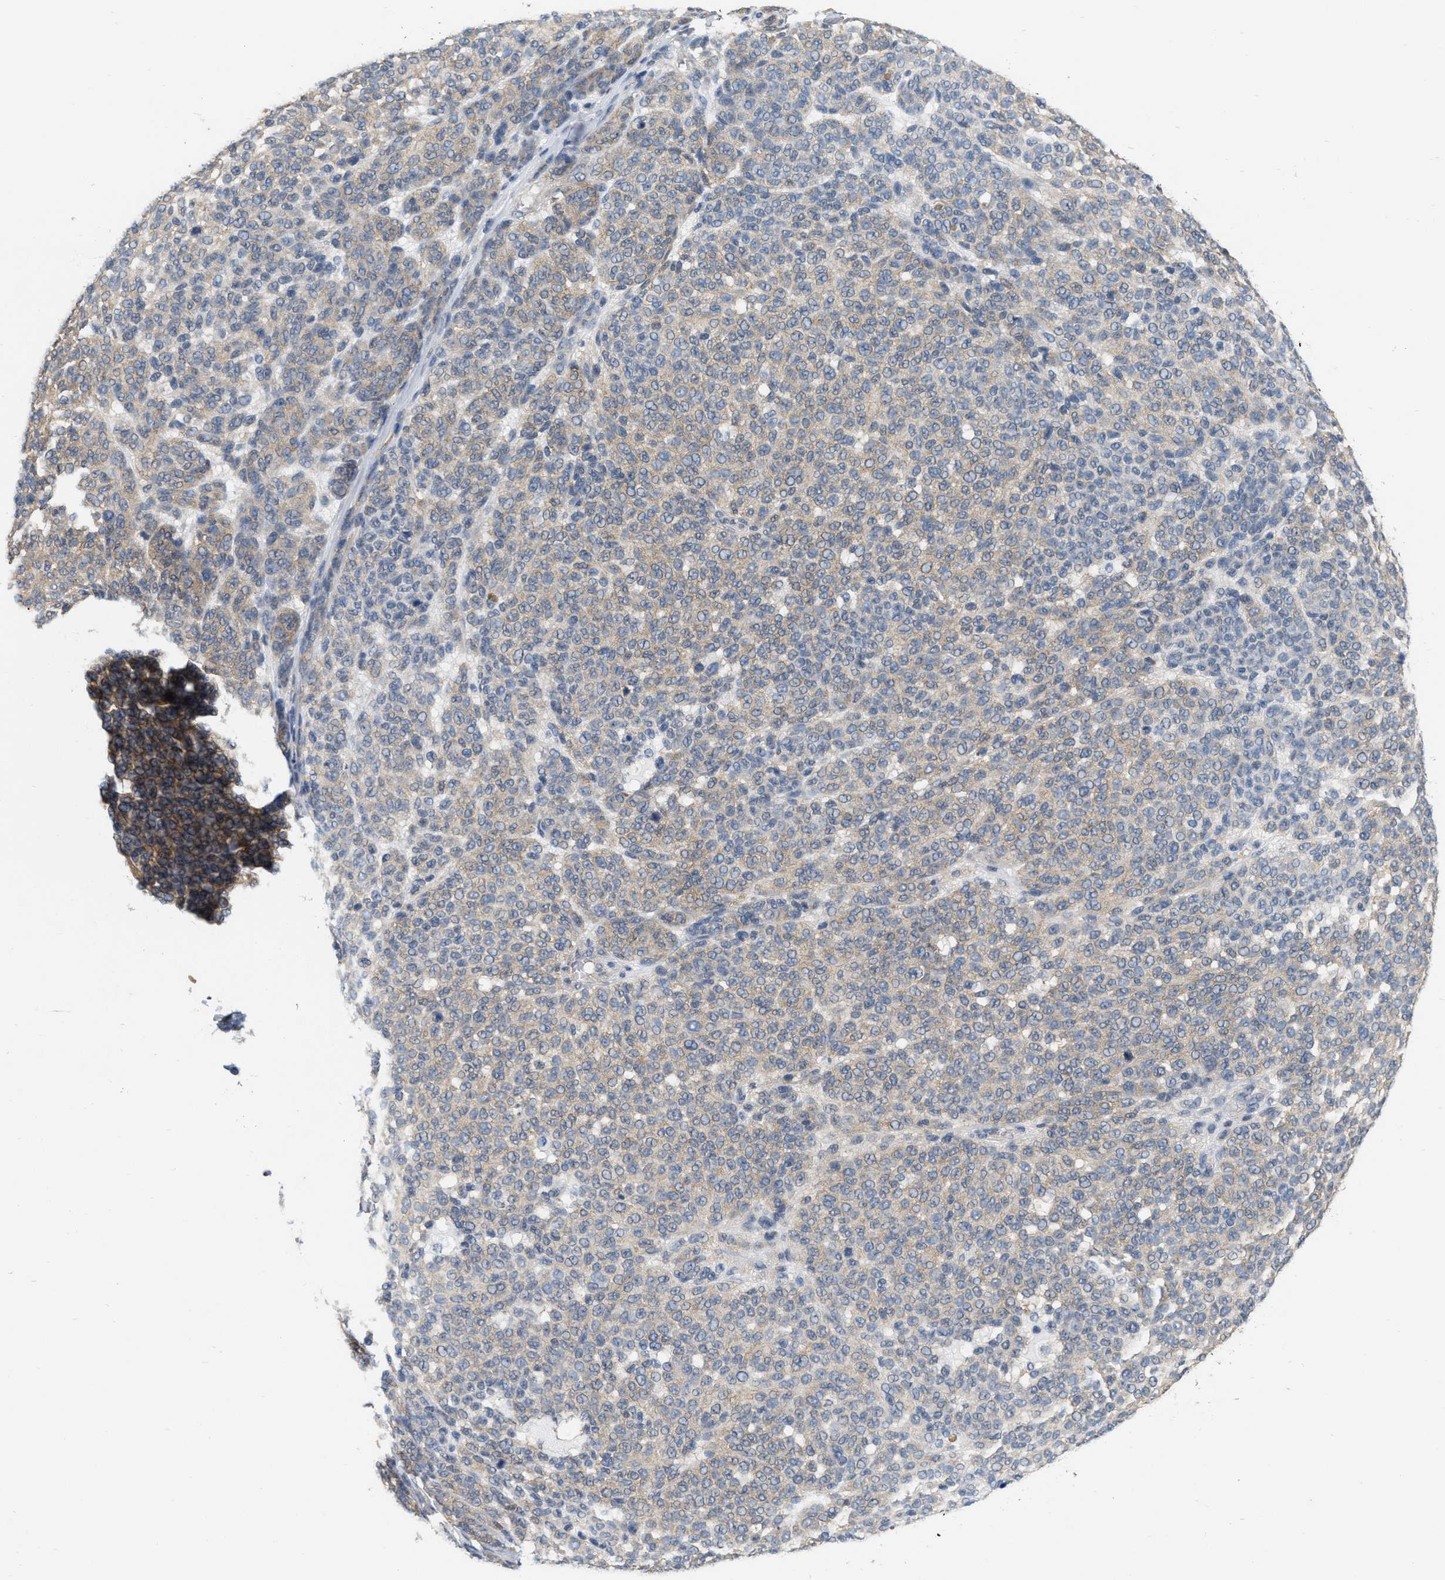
{"staining": {"intensity": "weak", "quantity": ">75%", "location": "cytoplasmic/membranous"}, "tissue": "melanoma", "cell_type": "Tumor cells", "image_type": "cancer", "snomed": [{"axis": "morphology", "description": "Malignant melanoma, NOS"}, {"axis": "topography", "description": "Skin"}], "caption": "High-magnification brightfield microscopy of malignant melanoma stained with DAB (brown) and counterstained with hematoxylin (blue). tumor cells exhibit weak cytoplasmic/membranous expression is appreciated in about>75% of cells. (Stains: DAB in brown, nuclei in blue, Microscopy: brightfield microscopy at high magnification).", "gene": "RUVBL1", "patient": {"sex": "male", "age": 59}}